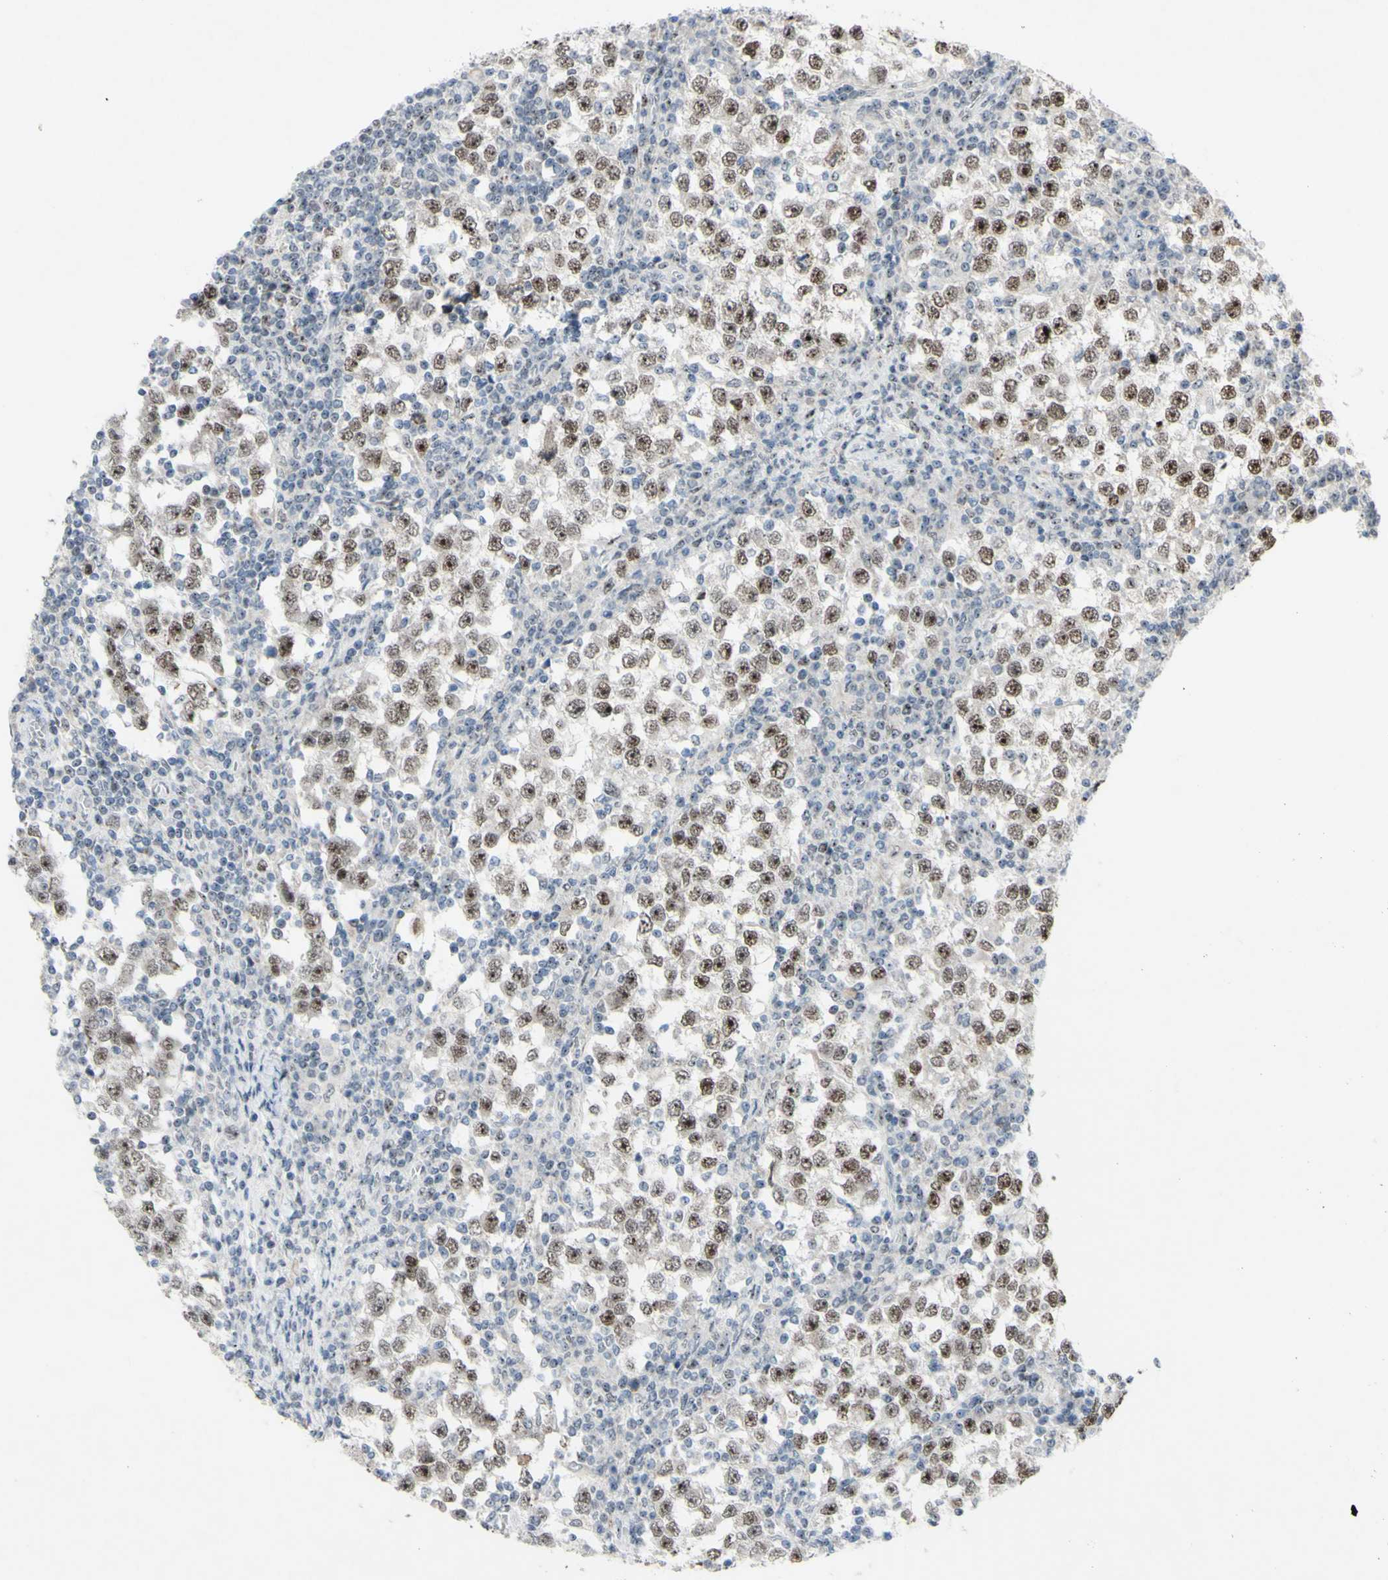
{"staining": {"intensity": "weak", "quantity": ">75%", "location": "nuclear"}, "tissue": "testis cancer", "cell_type": "Tumor cells", "image_type": "cancer", "snomed": [{"axis": "morphology", "description": "Seminoma, NOS"}, {"axis": "topography", "description": "Testis"}], "caption": "Immunohistochemistry (IHC) histopathology image of human testis cancer stained for a protein (brown), which reveals low levels of weak nuclear expression in about >75% of tumor cells.", "gene": "POLR1A", "patient": {"sex": "male", "age": 65}}